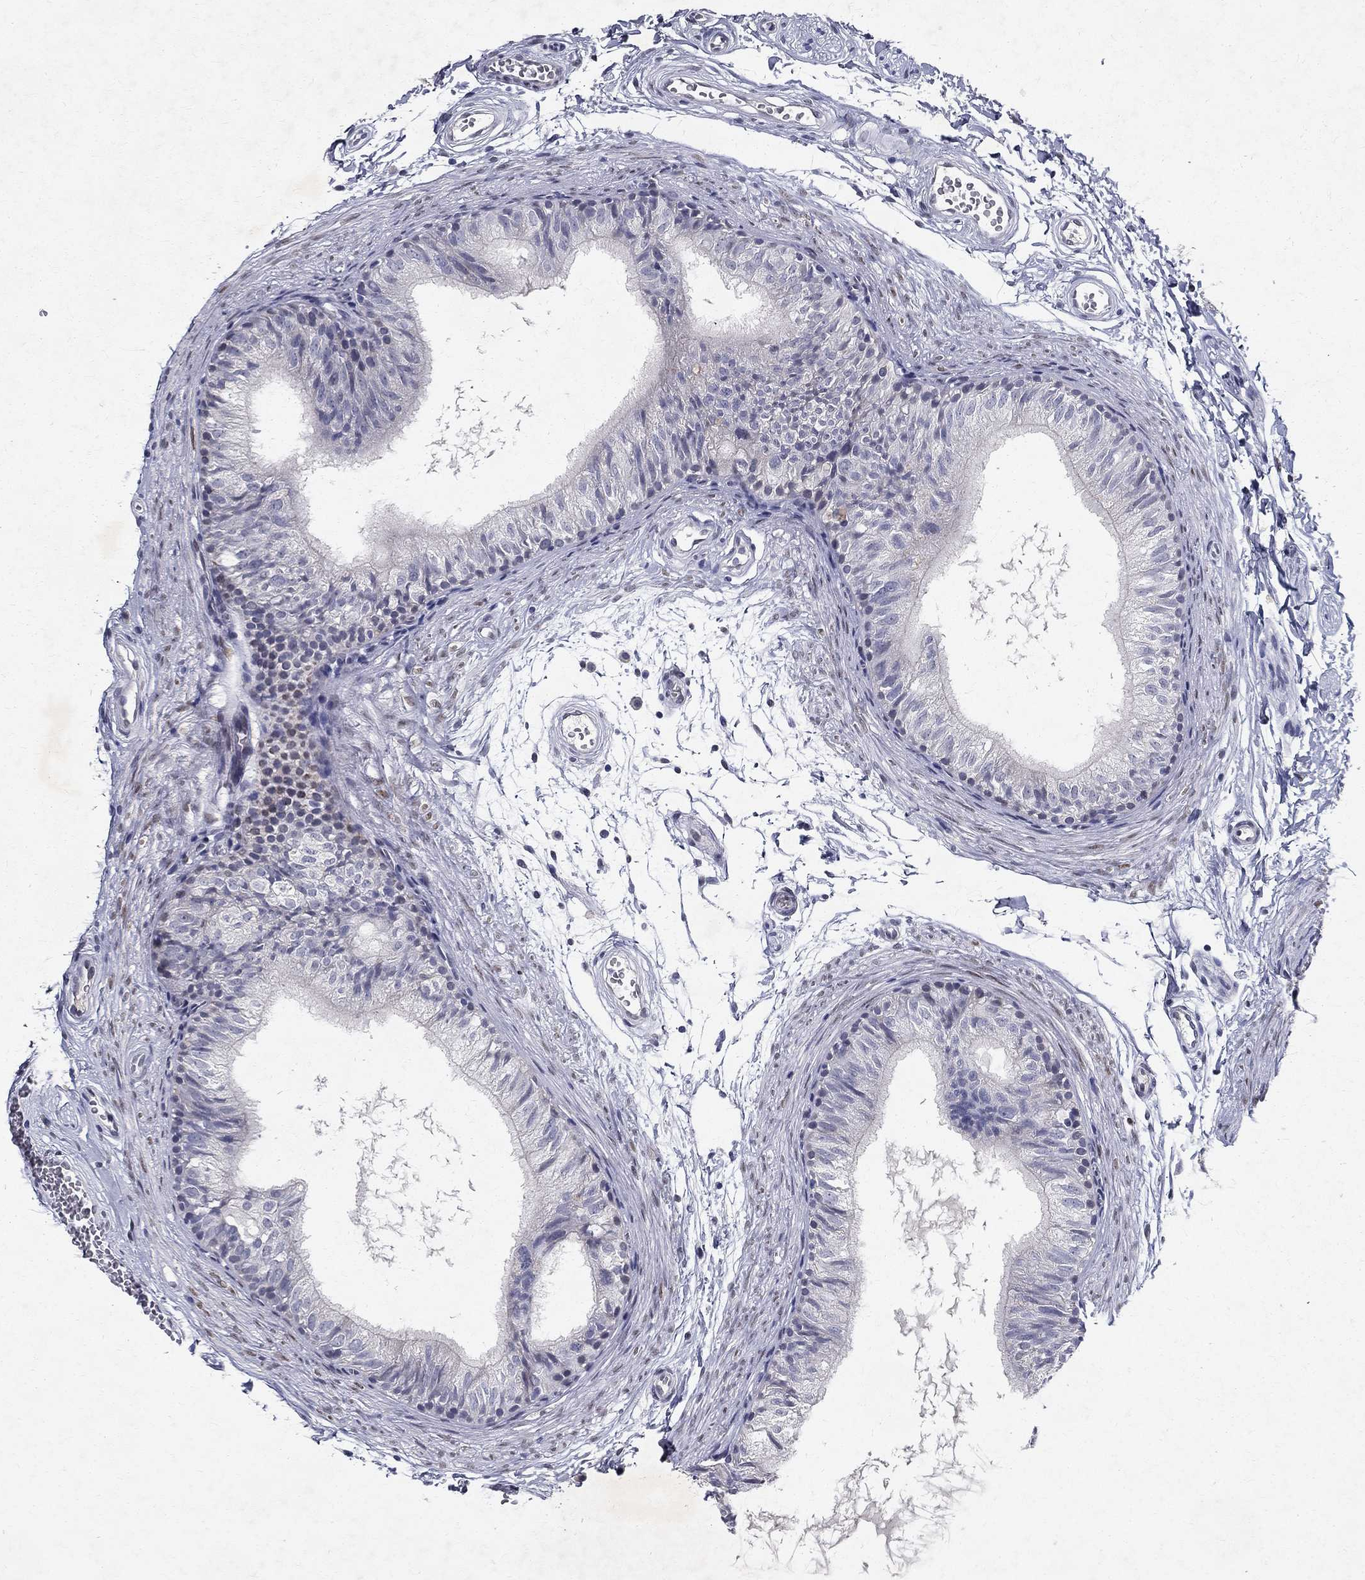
{"staining": {"intensity": "negative", "quantity": "none", "location": "none"}, "tissue": "epididymis", "cell_type": "Glandular cells", "image_type": "normal", "snomed": [{"axis": "morphology", "description": "Normal tissue, NOS"}, {"axis": "topography", "description": "Epididymis"}], "caption": "Glandular cells are negative for brown protein staining in normal epididymis. (Brightfield microscopy of DAB immunohistochemistry (IHC) at high magnification).", "gene": "RBFOX1", "patient": {"sex": "male", "age": 22}}